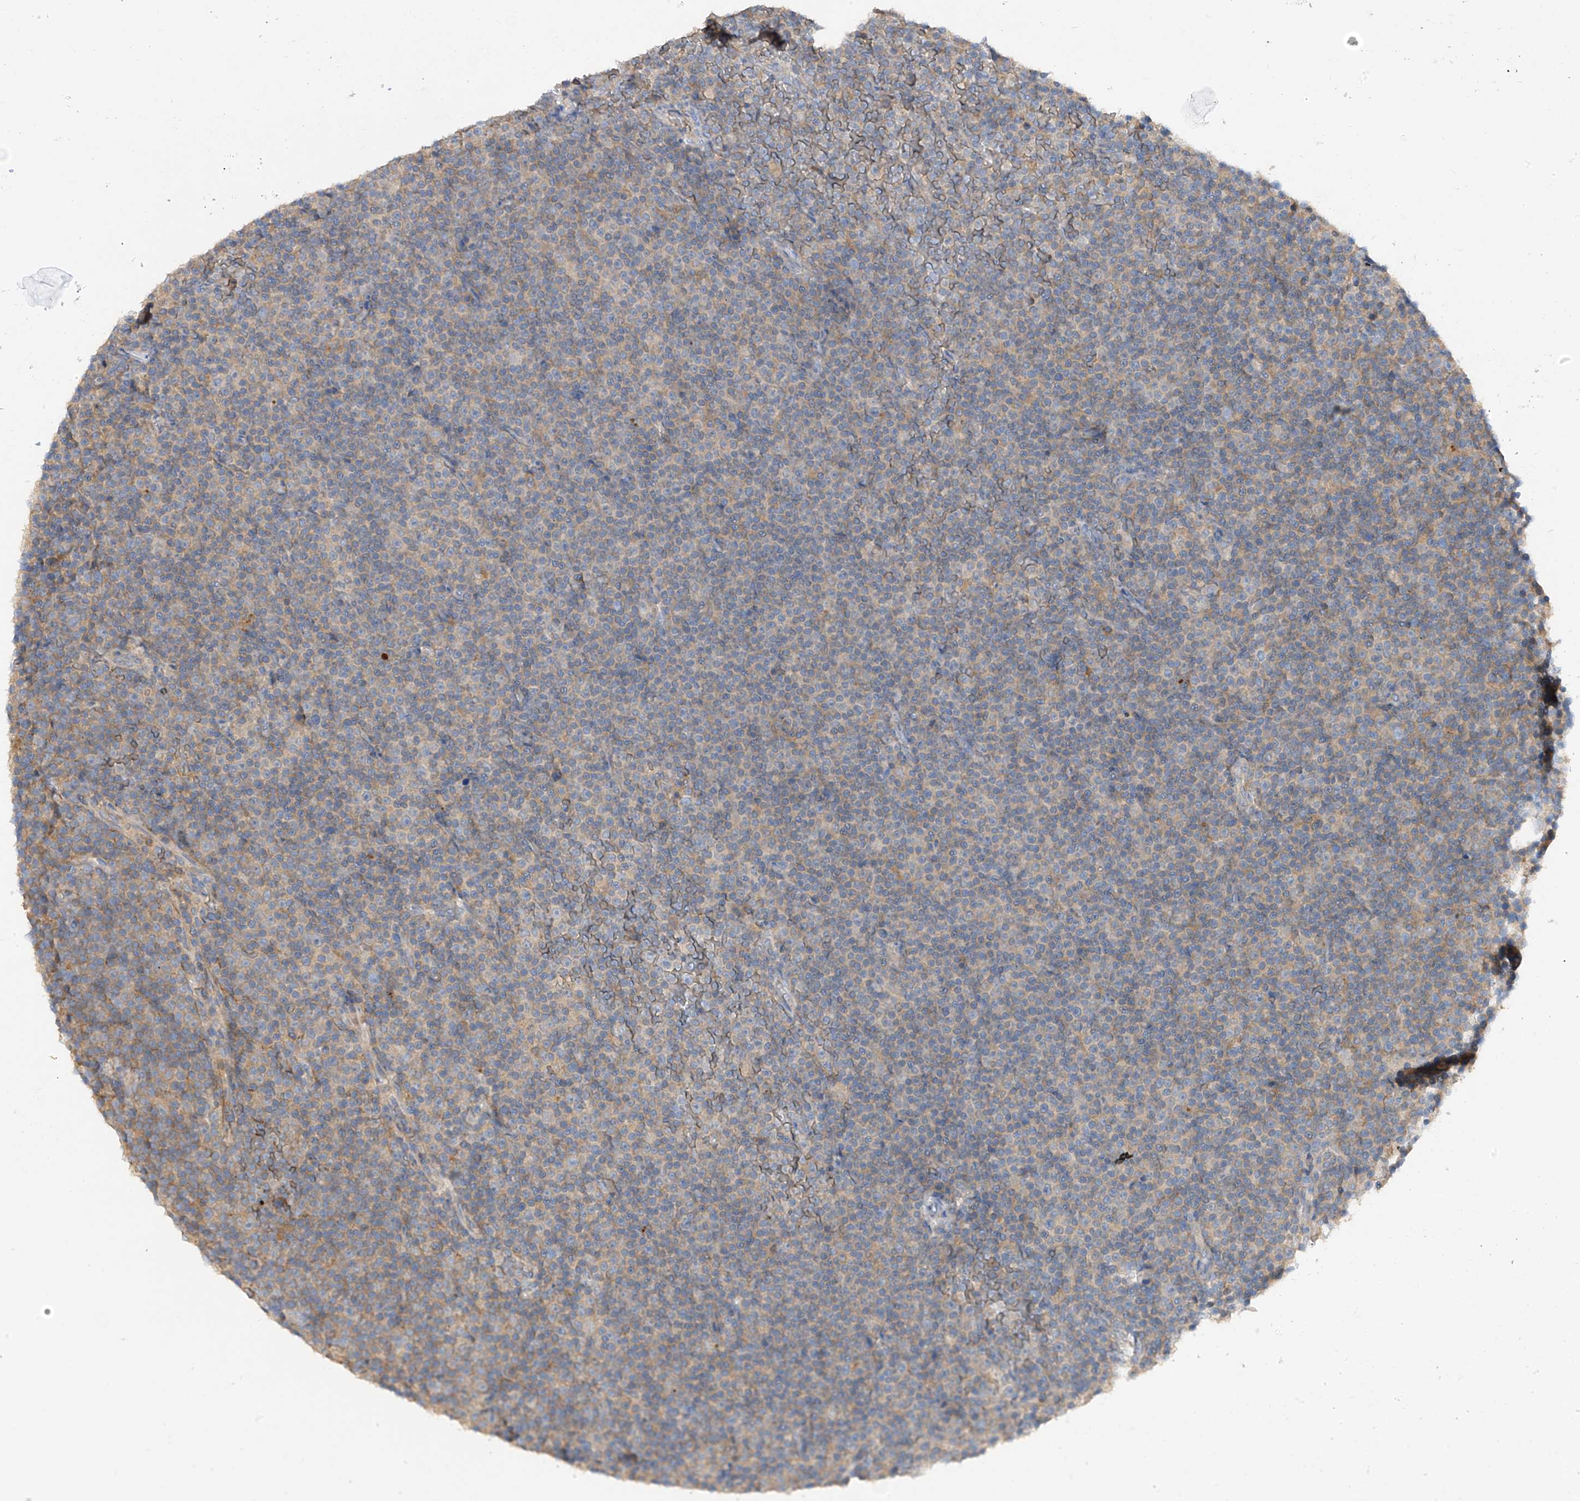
{"staining": {"intensity": "negative", "quantity": "none", "location": "none"}, "tissue": "lymphoma", "cell_type": "Tumor cells", "image_type": "cancer", "snomed": [{"axis": "morphology", "description": "Malignant lymphoma, non-Hodgkin's type, Low grade"}, {"axis": "topography", "description": "Lymph node"}], "caption": "DAB immunohistochemical staining of malignant lymphoma, non-Hodgkin's type (low-grade) shows no significant expression in tumor cells.", "gene": "GALNTL6", "patient": {"sex": "female", "age": 67}}